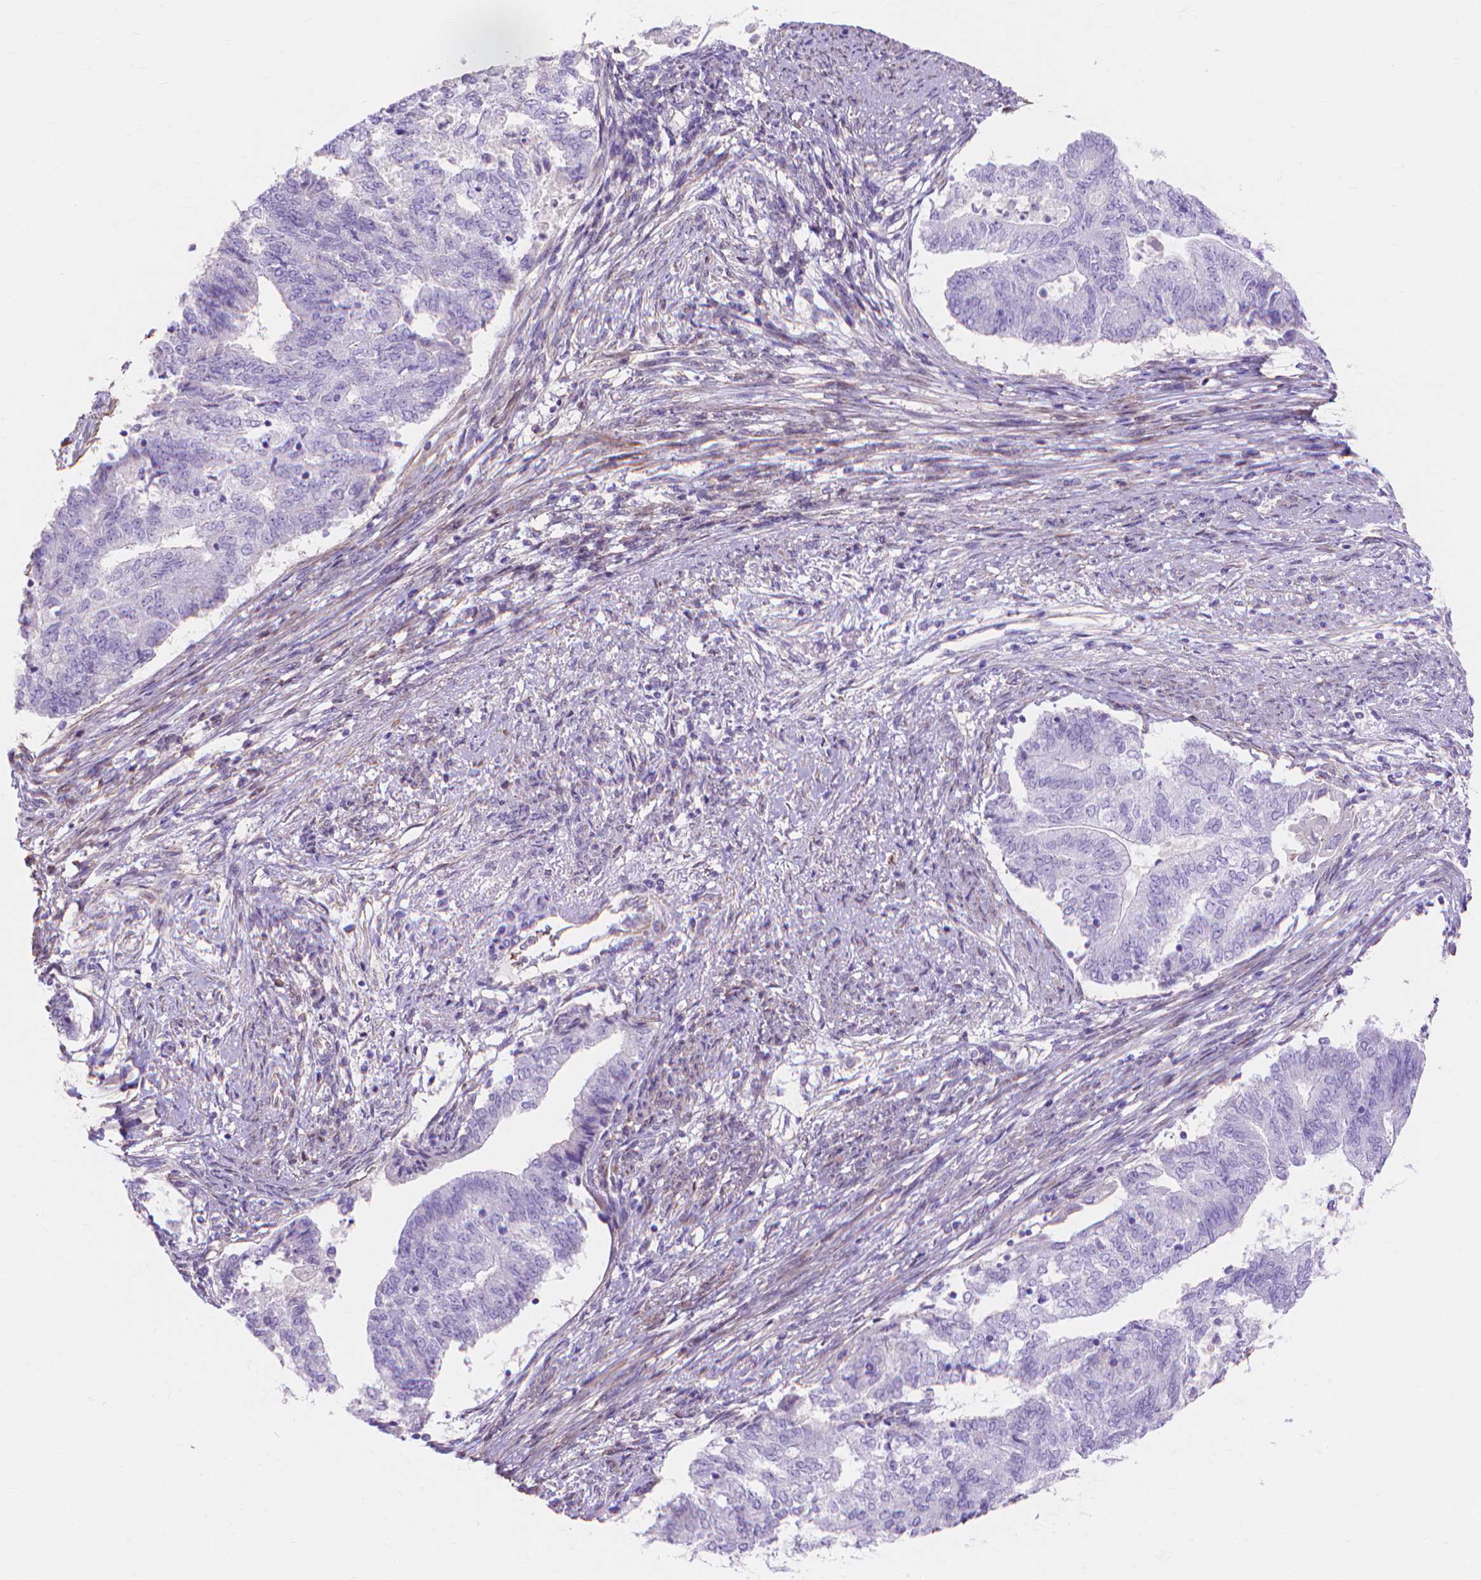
{"staining": {"intensity": "negative", "quantity": "none", "location": "none"}, "tissue": "endometrial cancer", "cell_type": "Tumor cells", "image_type": "cancer", "snomed": [{"axis": "morphology", "description": "Adenocarcinoma, NOS"}, {"axis": "topography", "description": "Endometrium"}], "caption": "Immunohistochemical staining of human endometrial cancer displays no significant positivity in tumor cells.", "gene": "MBLAC1", "patient": {"sex": "female", "age": 65}}